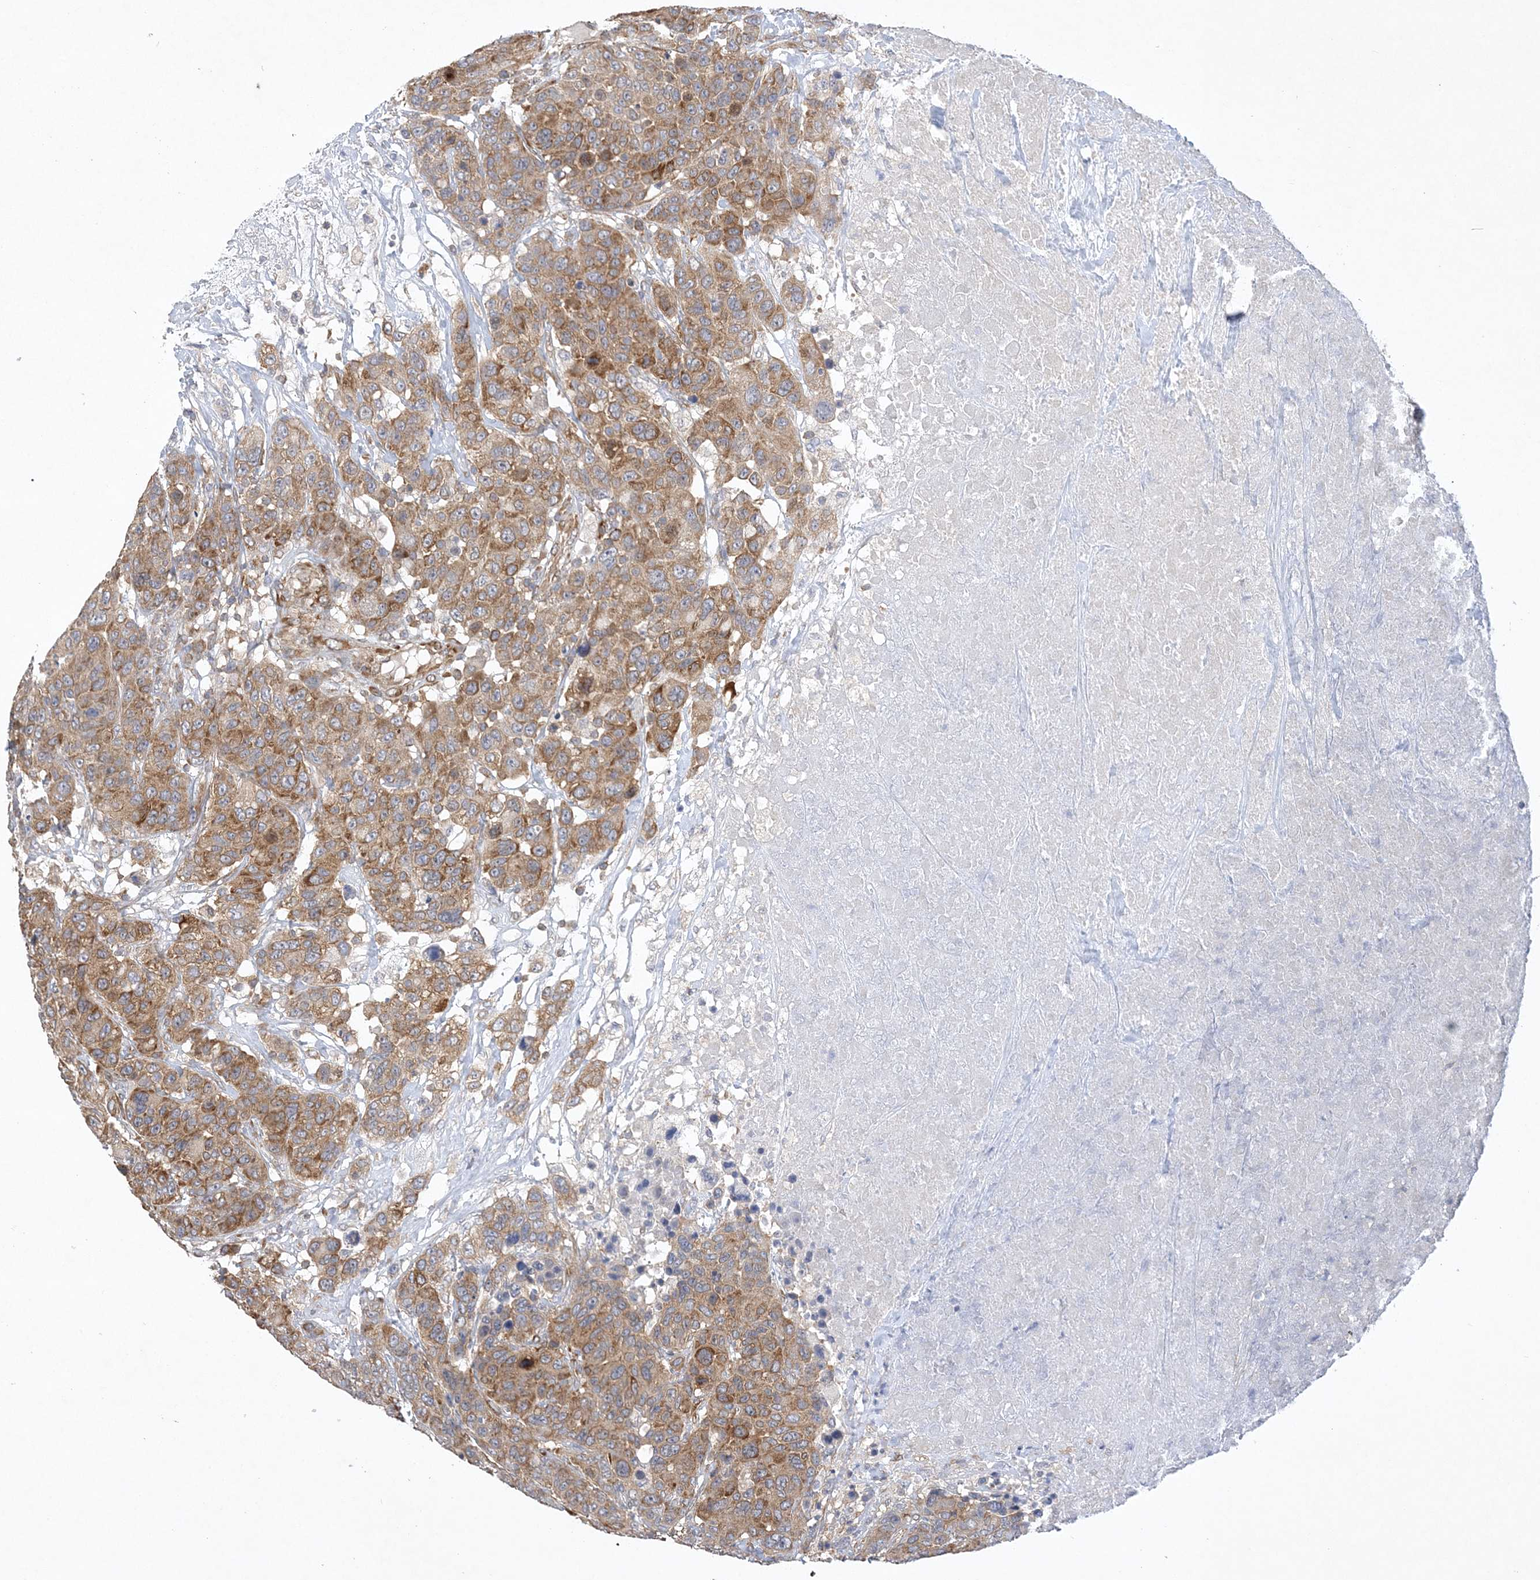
{"staining": {"intensity": "moderate", "quantity": ">75%", "location": "cytoplasmic/membranous"}, "tissue": "breast cancer", "cell_type": "Tumor cells", "image_type": "cancer", "snomed": [{"axis": "morphology", "description": "Duct carcinoma"}, {"axis": "topography", "description": "Breast"}], "caption": "A high-resolution histopathology image shows IHC staining of breast intraductal carcinoma, which reveals moderate cytoplasmic/membranous expression in about >75% of tumor cells.", "gene": "MAP4K5", "patient": {"sex": "female", "age": 37}}